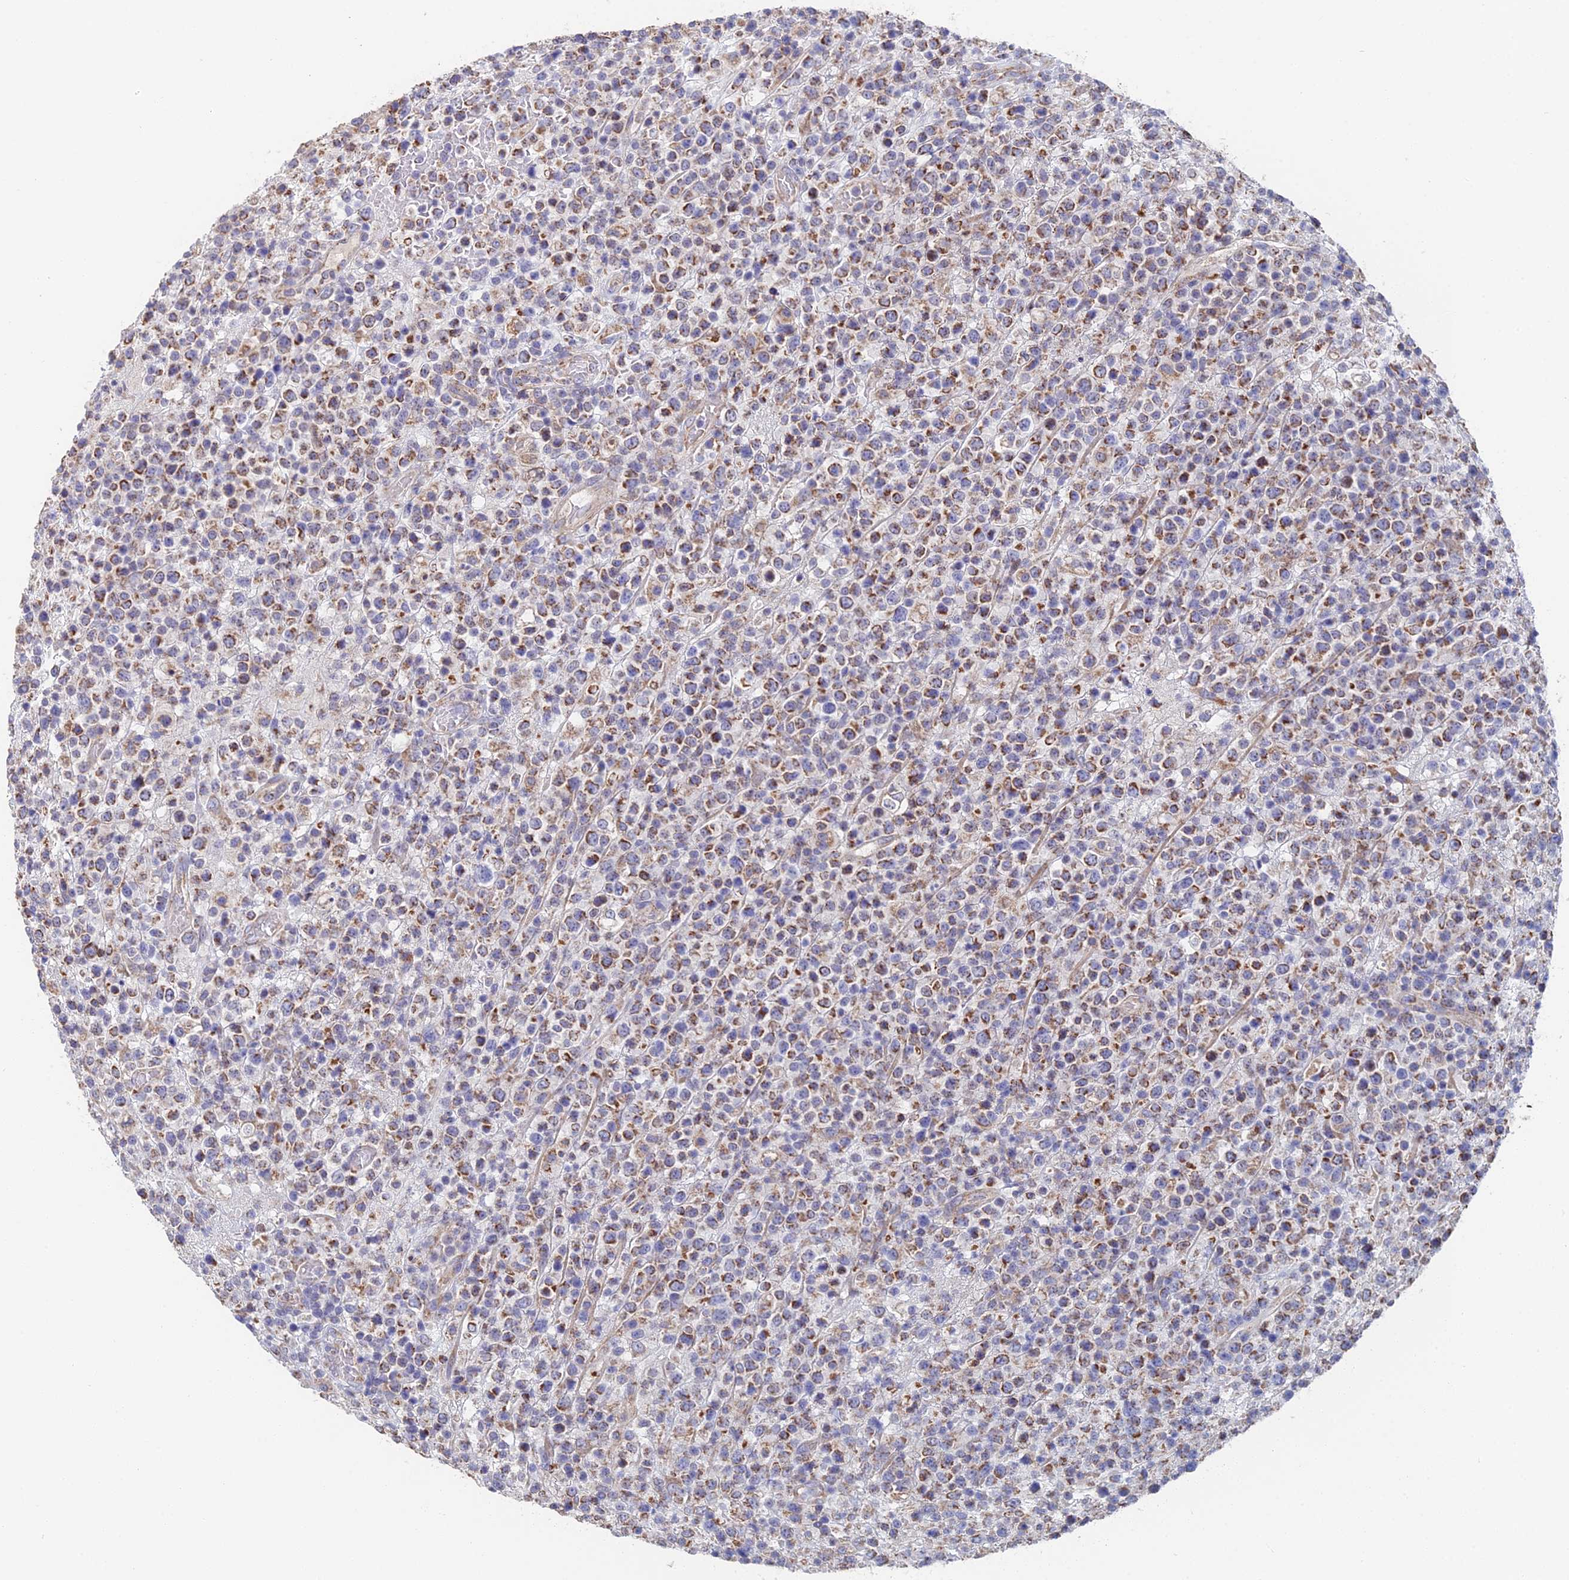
{"staining": {"intensity": "moderate", "quantity": "25%-75%", "location": "cytoplasmic/membranous"}, "tissue": "lymphoma", "cell_type": "Tumor cells", "image_type": "cancer", "snomed": [{"axis": "morphology", "description": "Malignant lymphoma, non-Hodgkin's type, High grade"}, {"axis": "topography", "description": "Colon"}], "caption": "Human lymphoma stained with a protein marker demonstrates moderate staining in tumor cells.", "gene": "ECSIT", "patient": {"sex": "female", "age": 53}}